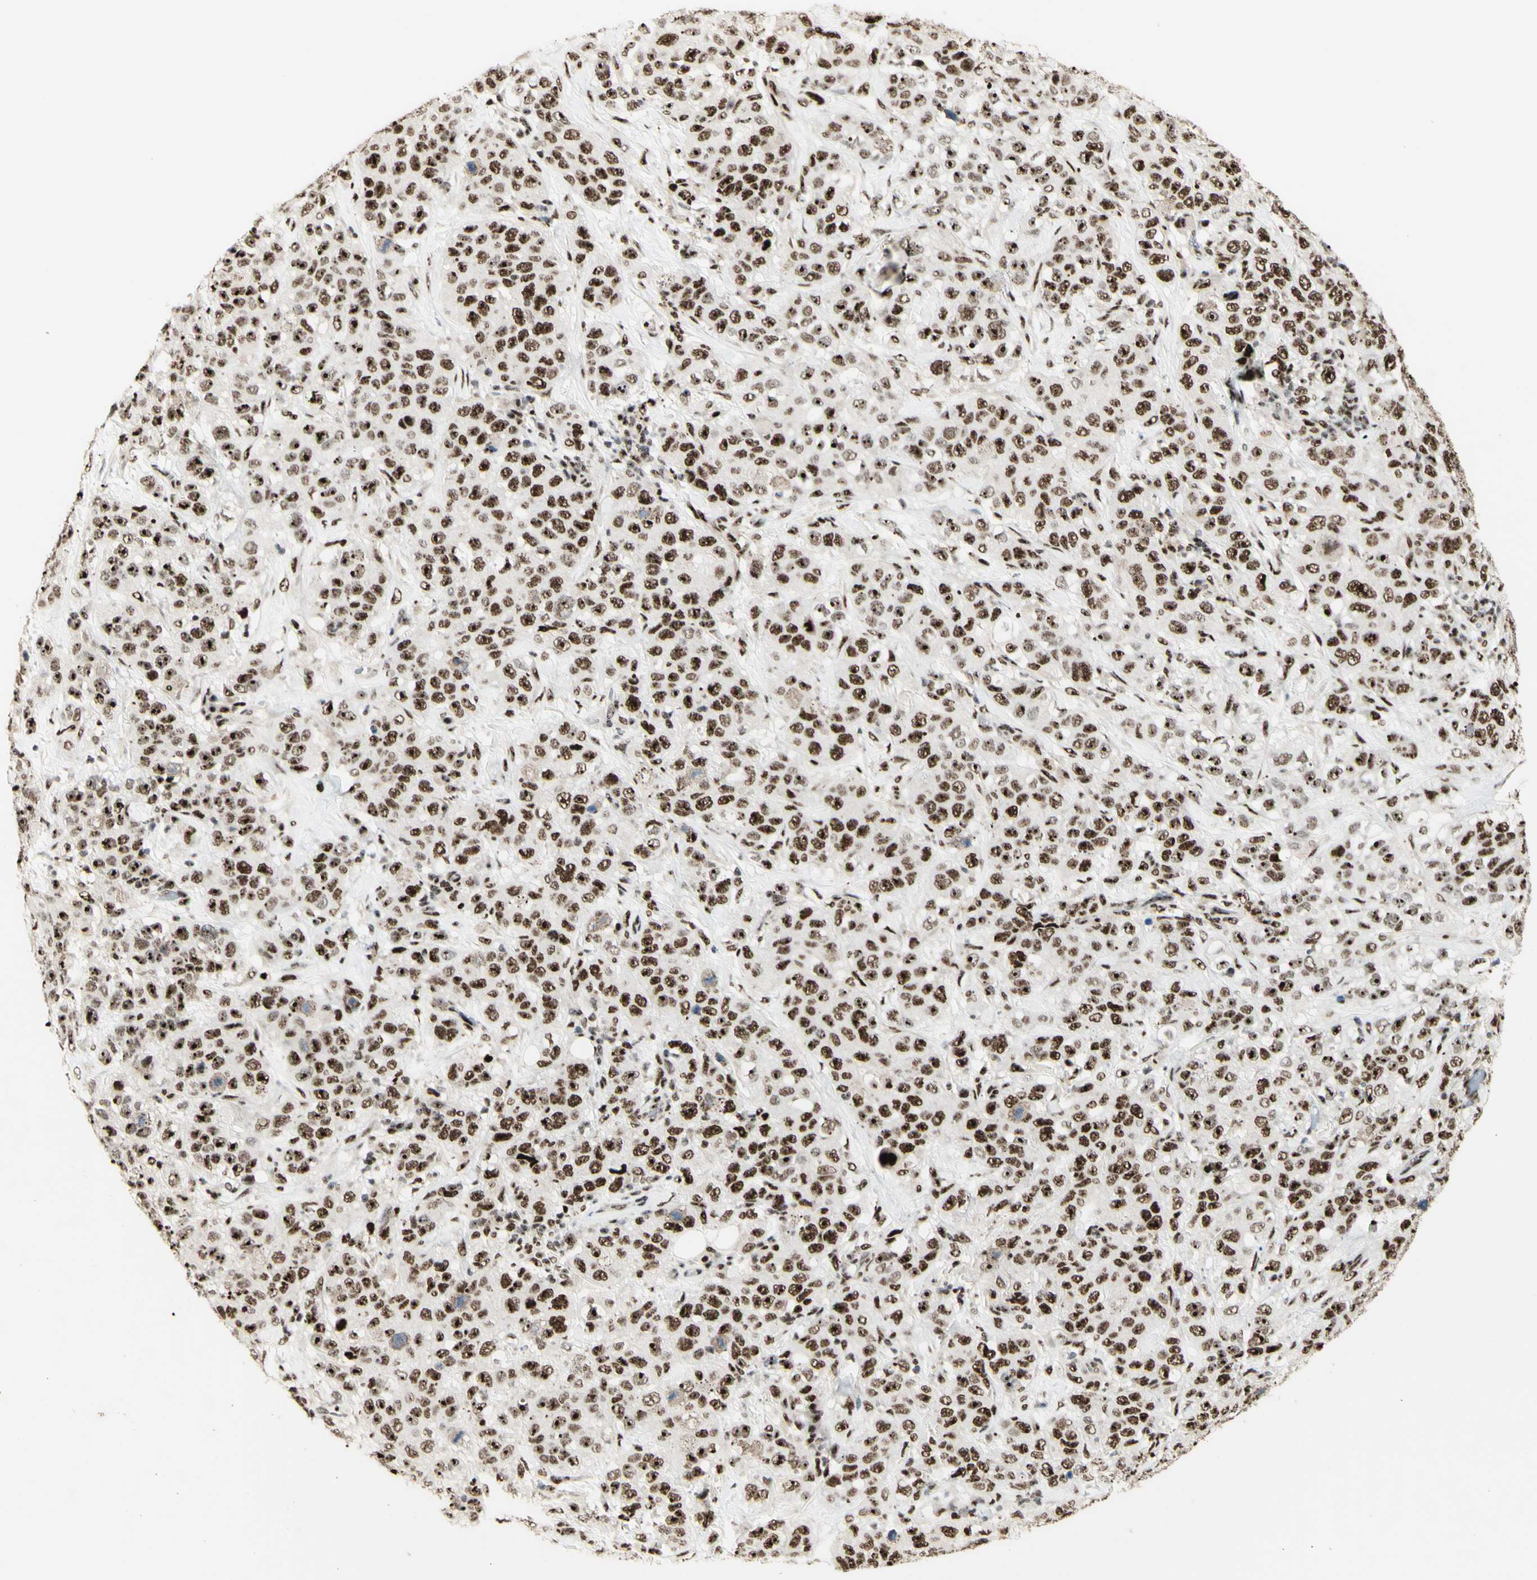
{"staining": {"intensity": "strong", "quantity": ">75%", "location": "nuclear"}, "tissue": "stomach cancer", "cell_type": "Tumor cells", "image_type": "cancer", "snomed": [{"axis": "morphology", "description": "Adenocarcinoma, NOS"}, {"axis": "topography", "description": "Stomach"}], "caption": "Adenocarcinoma (stomach) stained for a protein (brown) displays strong nuclear positive positivity in about >75% of tumor cells.", "gene": "DHX9", "patient": {"sex": "male", "age": 48}}